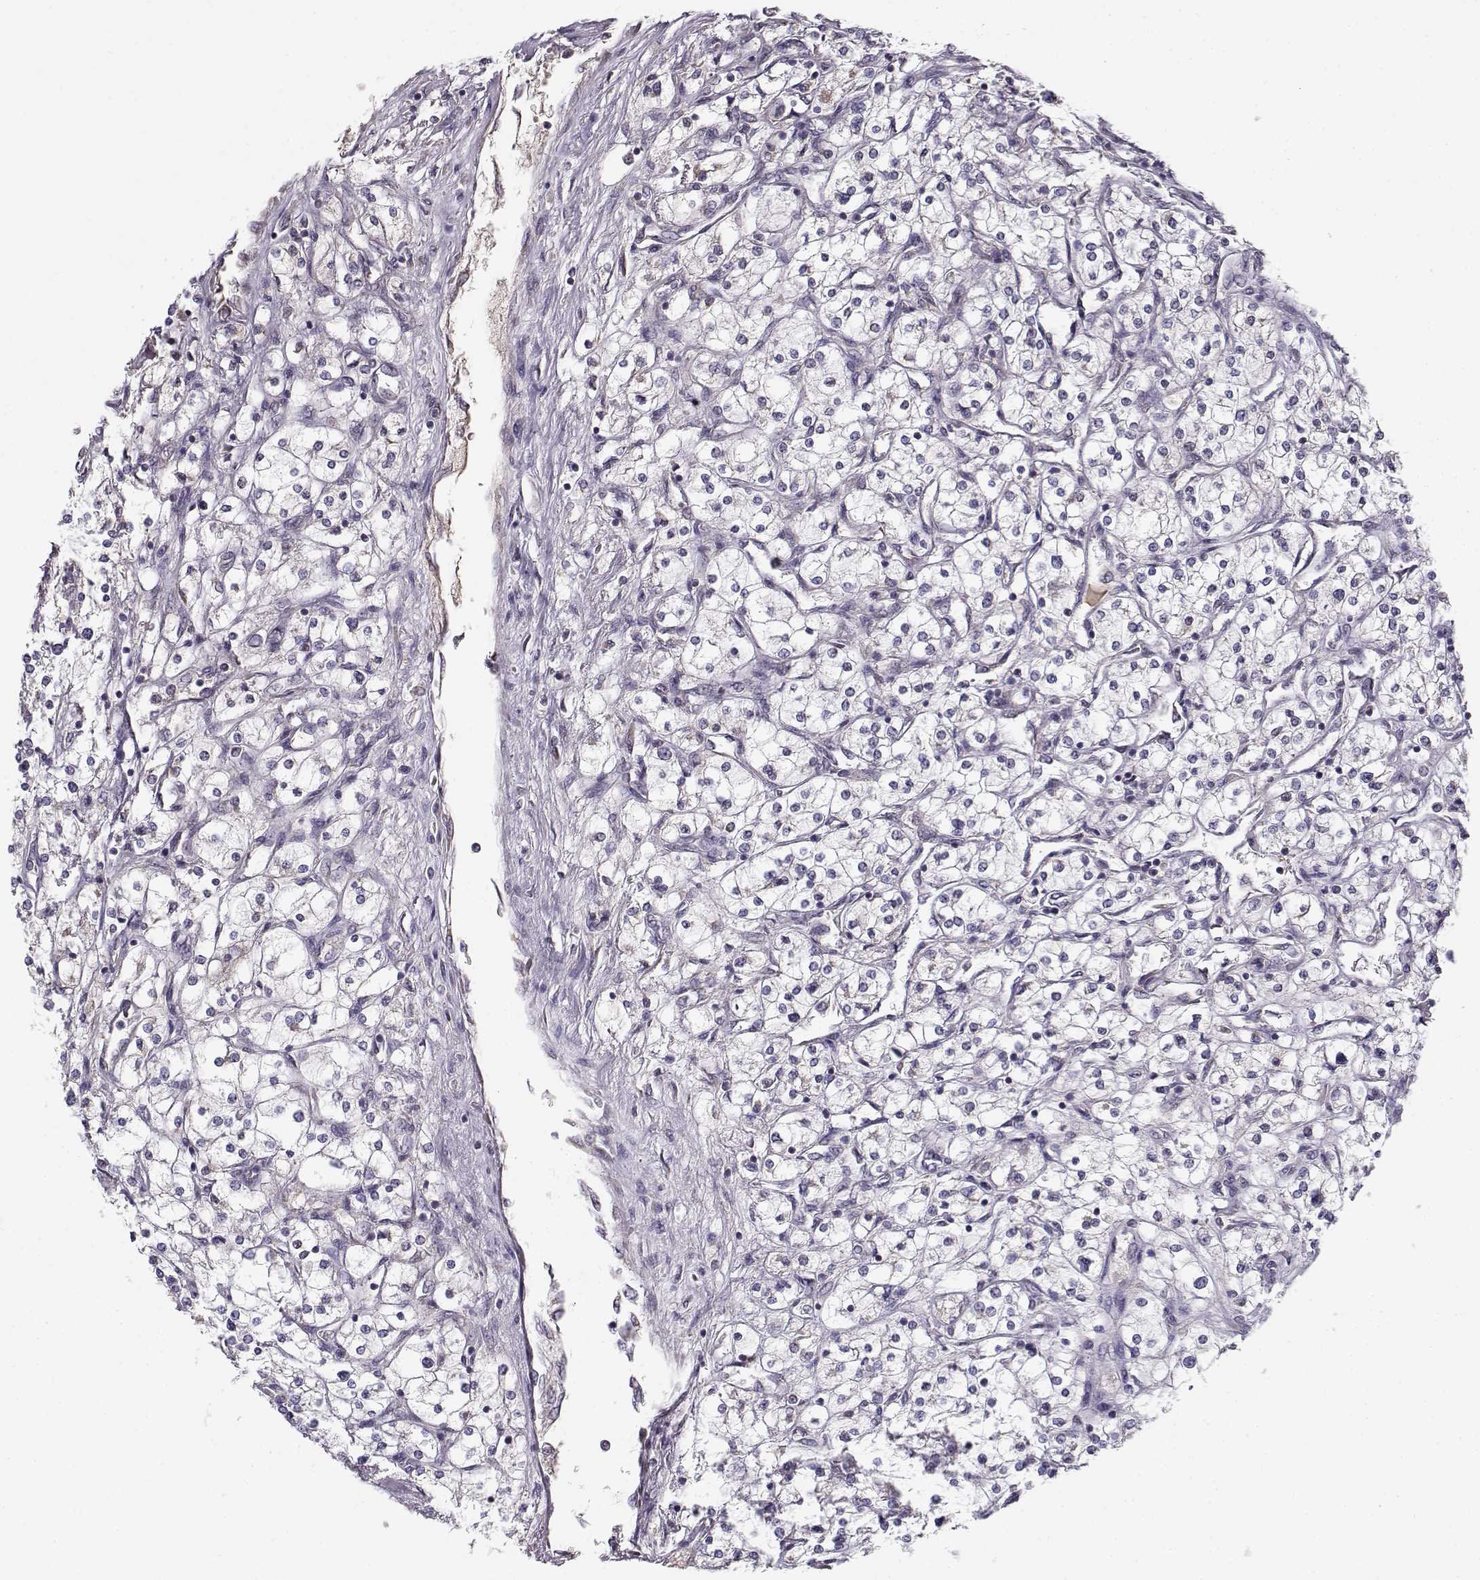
{"staining": {"intensity": "negative", "quantity": "none", "location": "none"}, "tissue": "renal cancer", "cell_type": "Tumor cells", "image_type": "cancer", "snomed": [{"axis": "morphology", "description": "Adenocarcinoma, NOS"}, {"axis": "topography", "description": "Kidney"}], "caption": "Immunohistochemical staining of human renal cancer (adenocarcinoma) exhibits no significant staining in tumor cells.", "gene": "SLC4A5", "patient": {"sex": "male", "age": 80}}